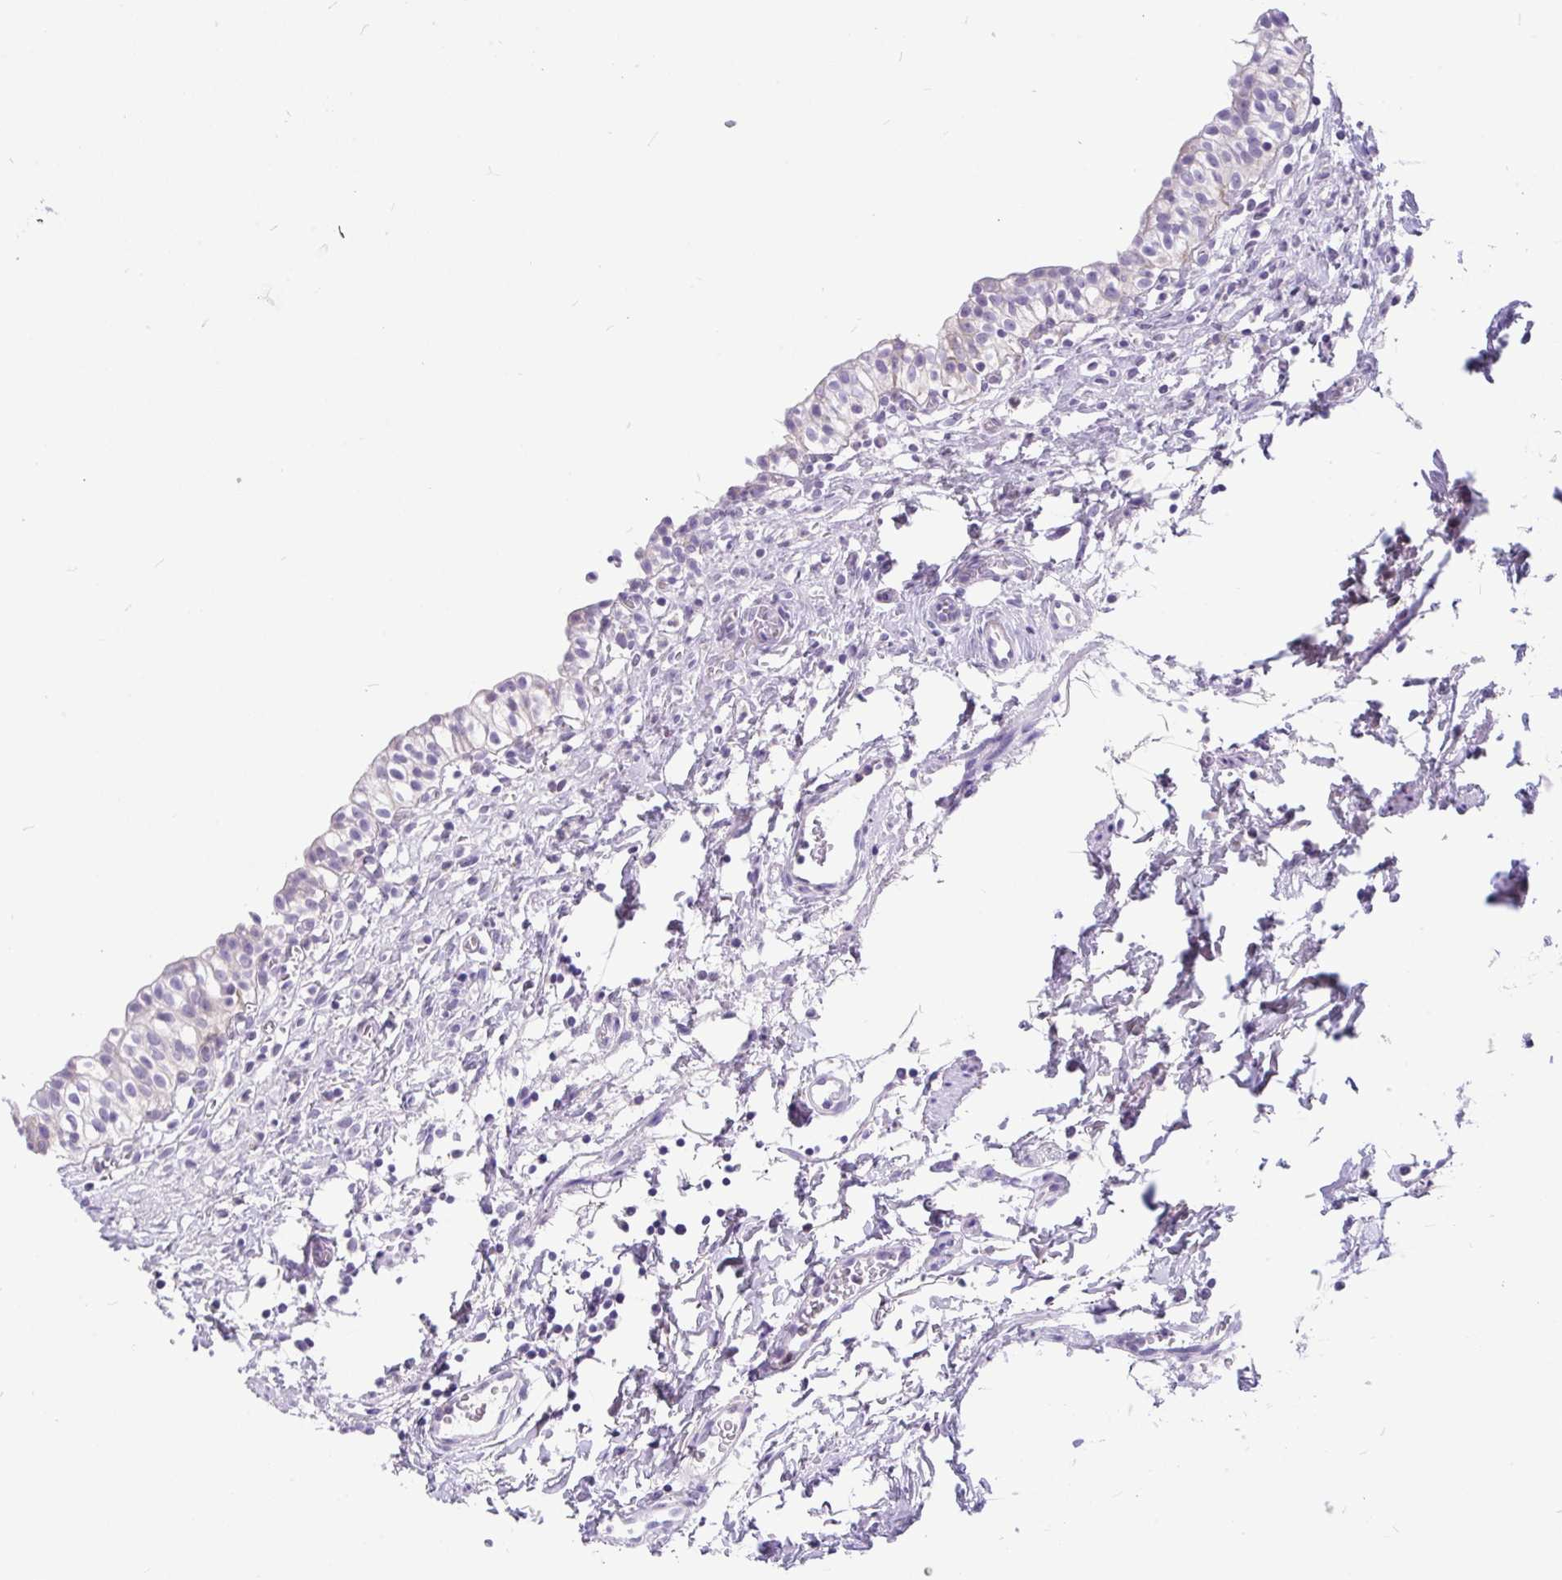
{"staining": {"intensity": "weak", "quantity": "<25%", "location": "cytoplasmic/membranous,nuclear"}, "tissue": "urinary bladder", "cell_type": "Urothelial cells", "image_type": "normal", "snomed": [{"axis": "morphology", "description": "Normal tissue, NOS"}, {"axis": "topography", "description": "Urinary bladder"}, {"axis": "topography", "description": "Peripheral nerve tissue"}], "caption": "Immunohistochemical staining of unremarkable urinary bladder displays no significant staining in urothelial cells. Brightfield microscopy of immunohistochemistry (IHC) stained with DAB (3,3'-diaminobenzidine) (brown) and hematoxylin (blue), captured at high magnification.", "gene": "KIAA2013", "patient": {"sex": "male", "age": 55}}